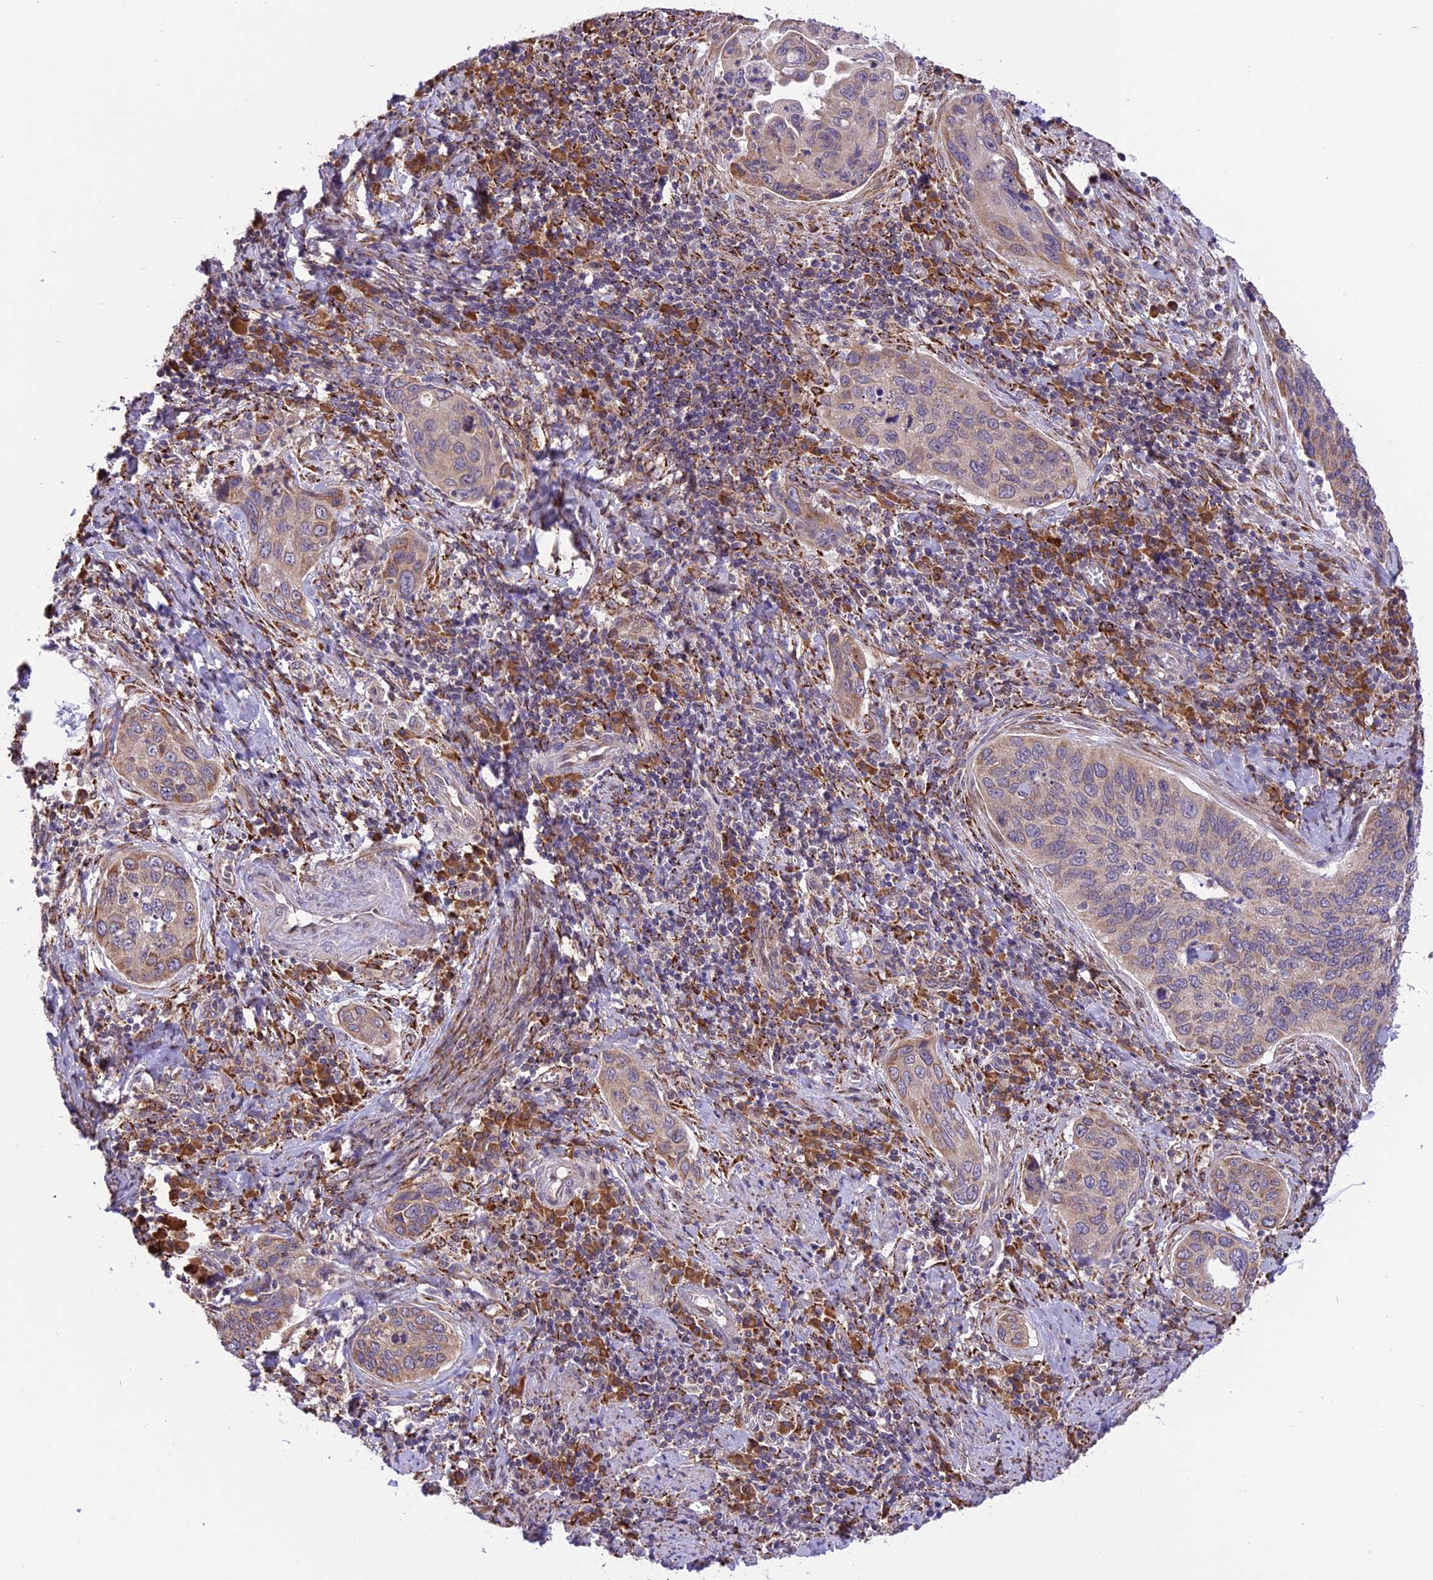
{"staining": {"intensity": "weak", "quantity": "25%-75%", "location": "cytoplasmic/membranous"}, "tissue": "cervical cancer", "cell_type": "Tumor cells", "image_type": "cancer", "snomed": [{"axis": "morphology", "description": "Squamous cell carcinoma, NOS"}, {"axis": "topography", "description": "Cervix"}], "caption": "Human cervical cancer (squamous cell carcinoma) stained with a protein marker reveals weak staining in tumor cells.", "gene": "ARMCX6", "patient": {"sex": "female", "age": 53}}